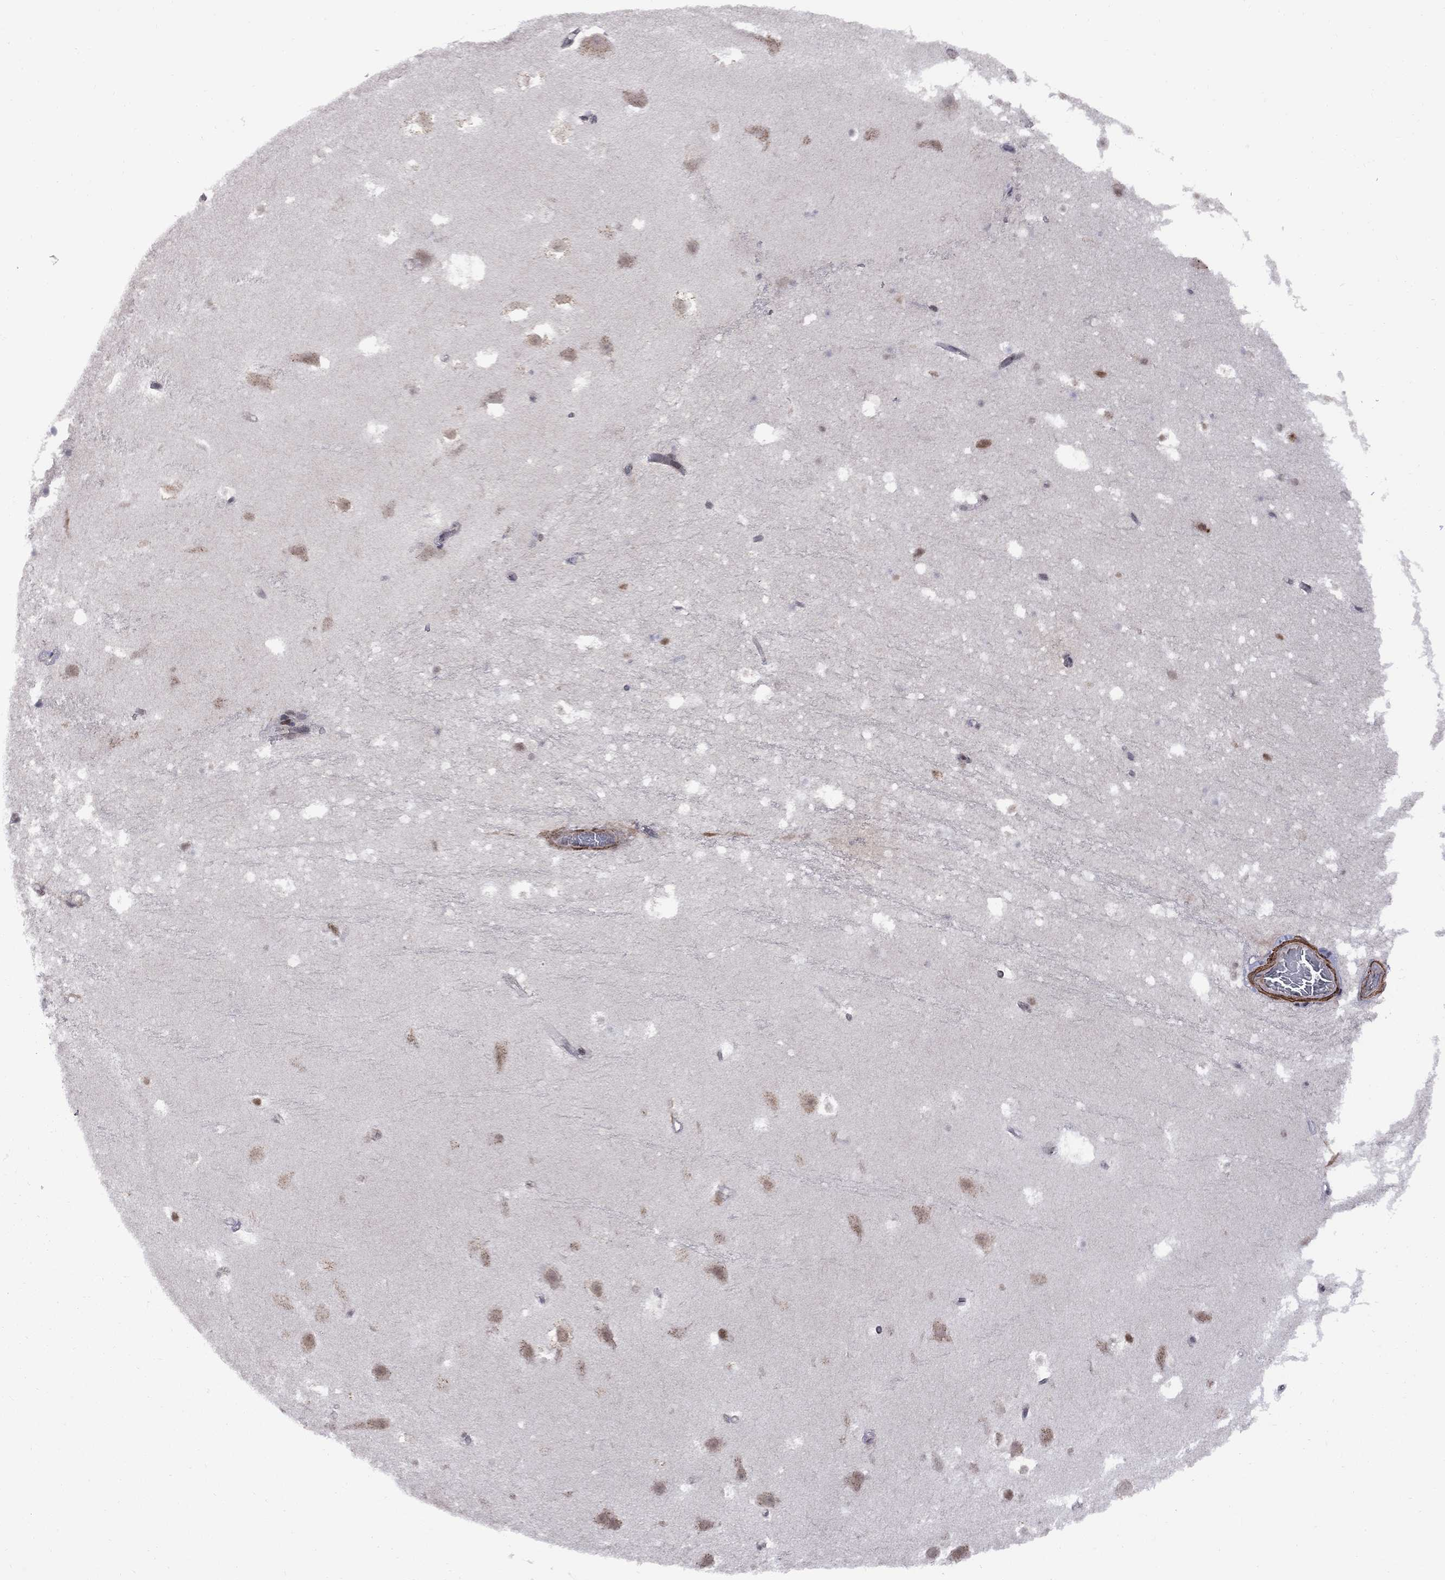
{"staining": {"intensity": "negative", "quantity": "none", "location": "none"}, "tissue": "hippocampus", "cell_type": "Glial cells", "image_type": "normal", "snomed": [{"axis": "morphology", "description": "Normal tissue, NOS"}, {"axis": "topography", "description": "Hippocampus"}], "caption": "An IHC image of benign hippocampus is shown. There is no staining in glial cells of hippocampus. (DAB immunohistochemistry (IHC) with hematoxylin counter stain).", "gene": "BRF1", "patient": {"sex": "male", "age": 26}}